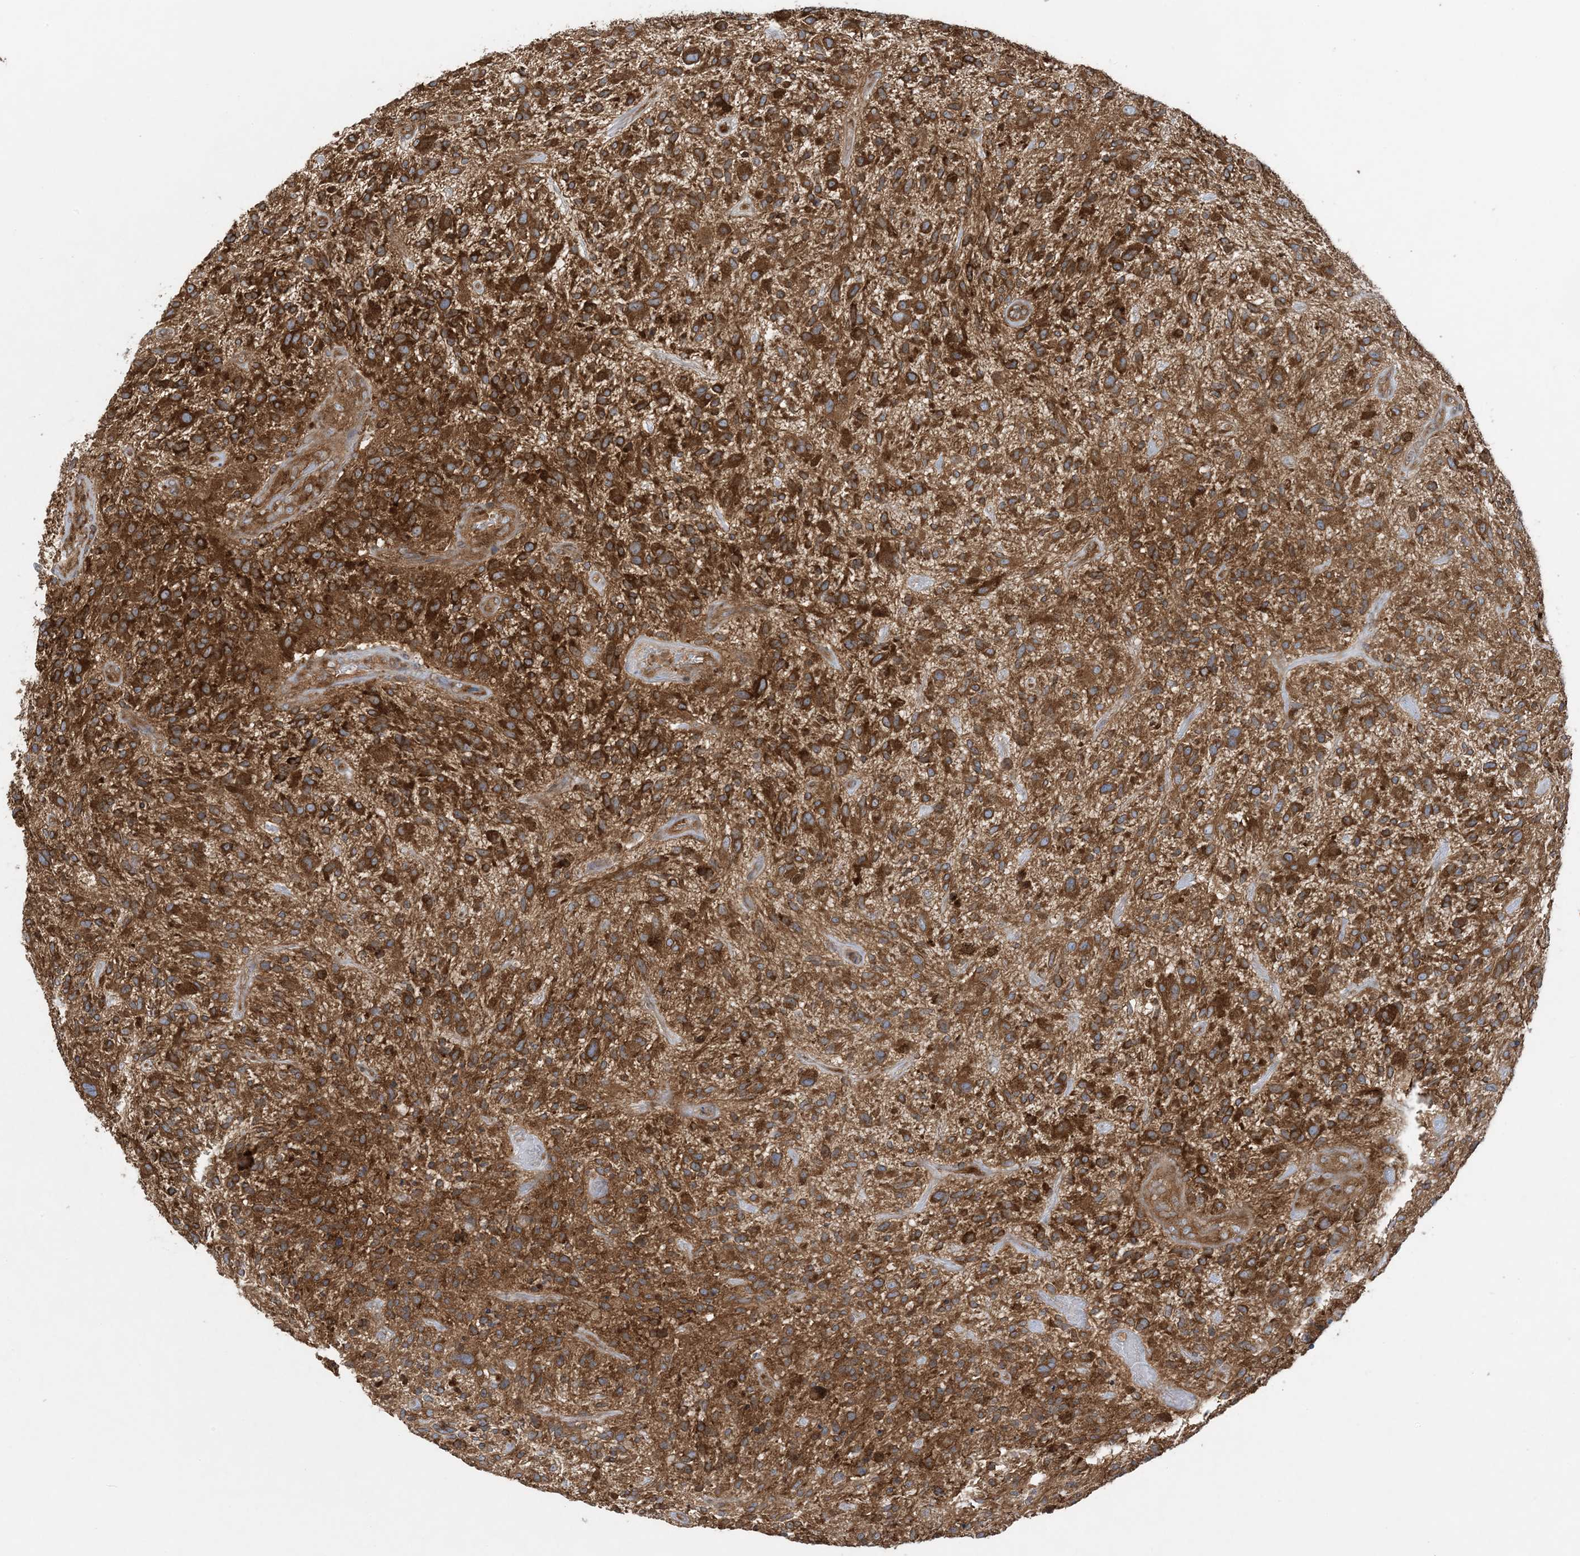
{"staining": {"intensity": "strong", "quantity": ">75%", "location": "cytoplasmic/membranous"}, "tissue": "glioma", "cell_type": "Tumor cells", "image_type": "cancer", "snomed": [{"axis": "morphology", "description": "Glioma, malignant, High grade"}, {"axis": "topography", "description": "Brain"}], "caption": "Malignant glioma (high-grade) tissue displays strong cytoplasmic/membranous positivity in approximately >75% of tumor cells, visualized by immunohistochemistry.", "gene": "OLA1", "patient": {"sex": "male", "age": 47}}